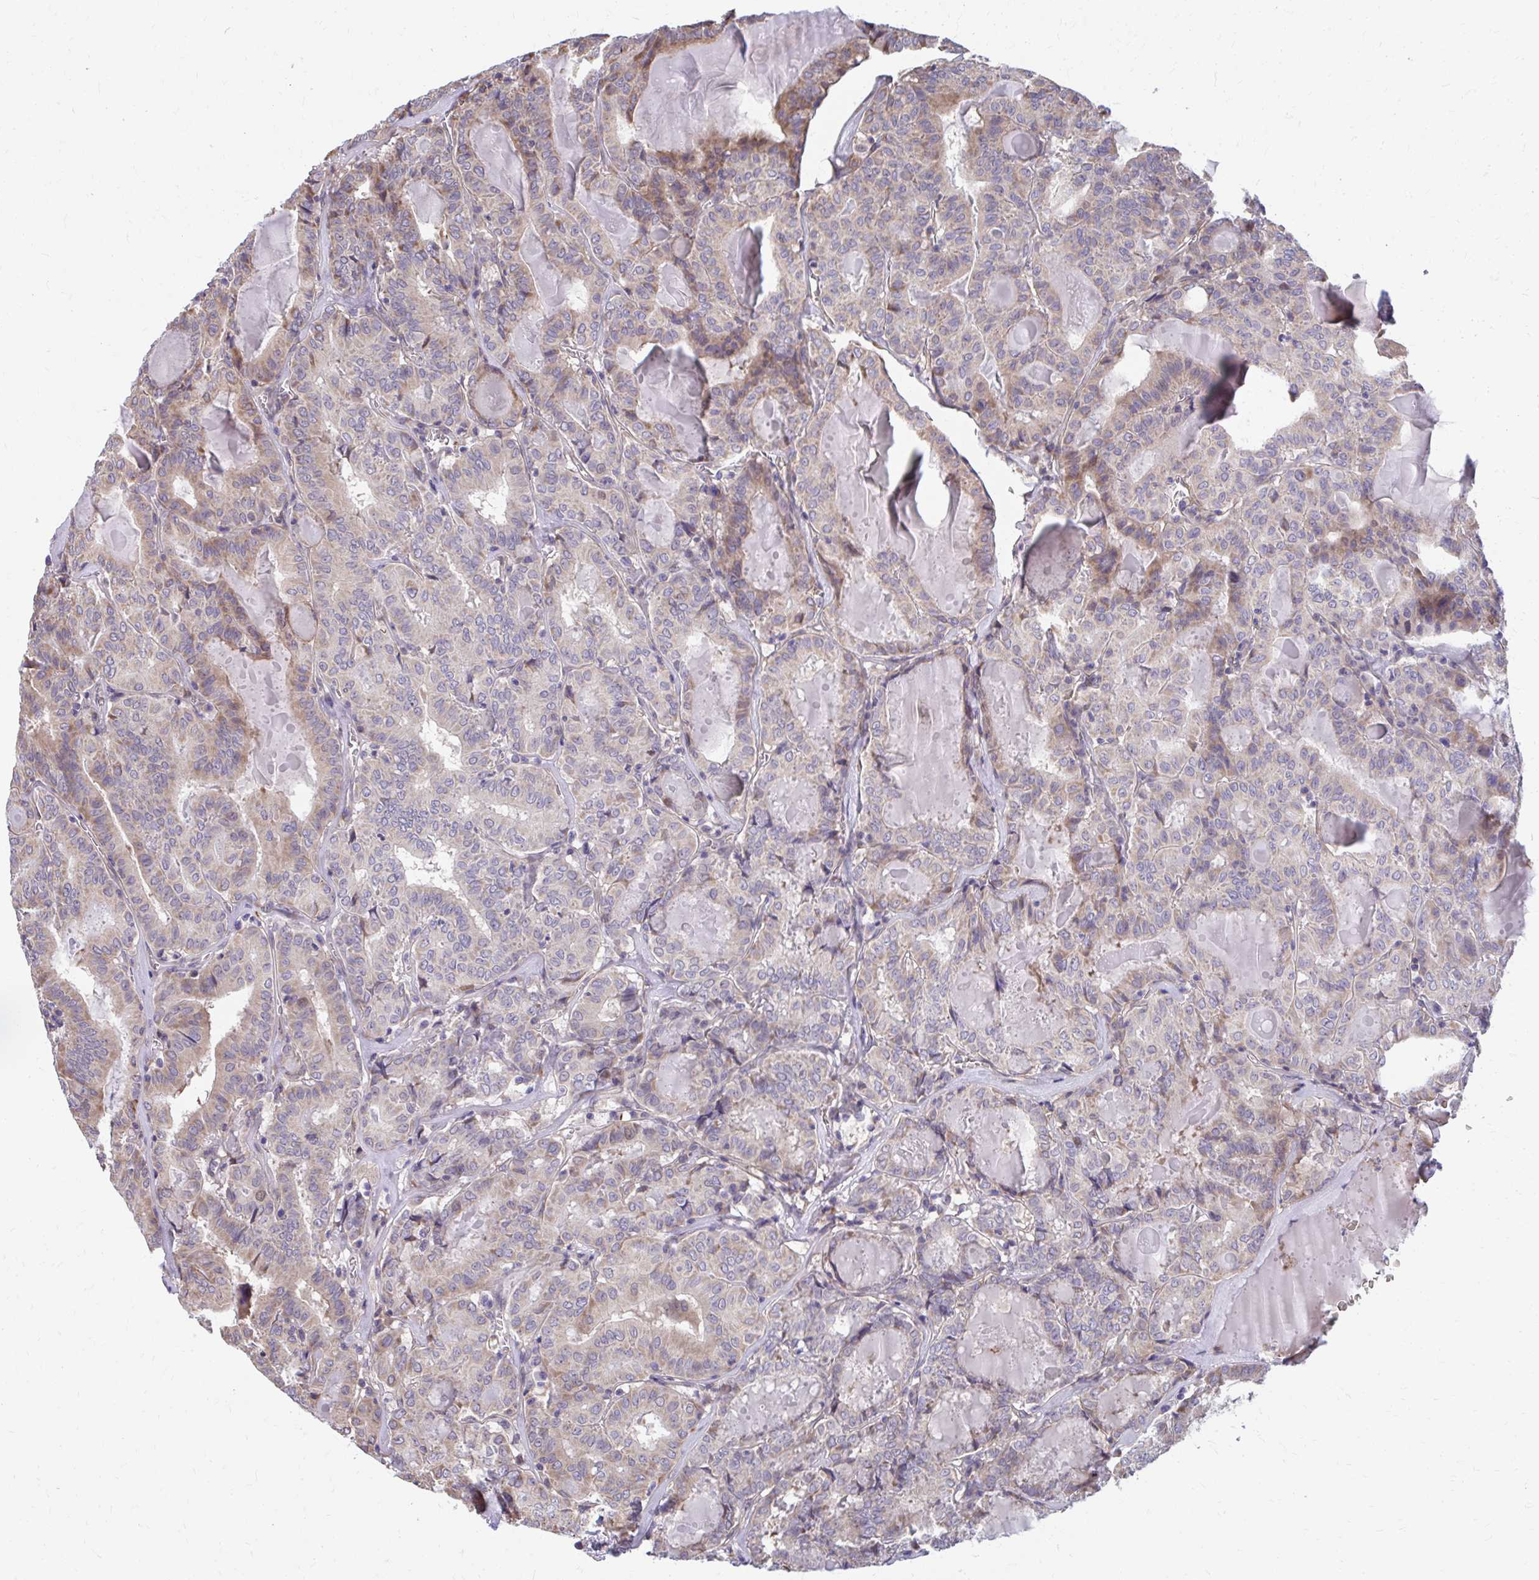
{"staining": {"intensity": "weak", "quantity": "<25%", "location": "cytoplasmic/membranous"}, "tissue": "thyroid cancer", "cell_type": "Tumor cells", "image_type": "cancer", "snomed": [{"axis": "morphology", "description": "Papillary adenocarcinoma, NOS"}, {"axis": "topography", "description": "Thyroid gland"}], "caption": "Tumor cells are negative for protein expression in human thyroid papillary adenocarcinoma.", "gene": "ZNF778", "patient": {"sex": "female", "age": 72}}